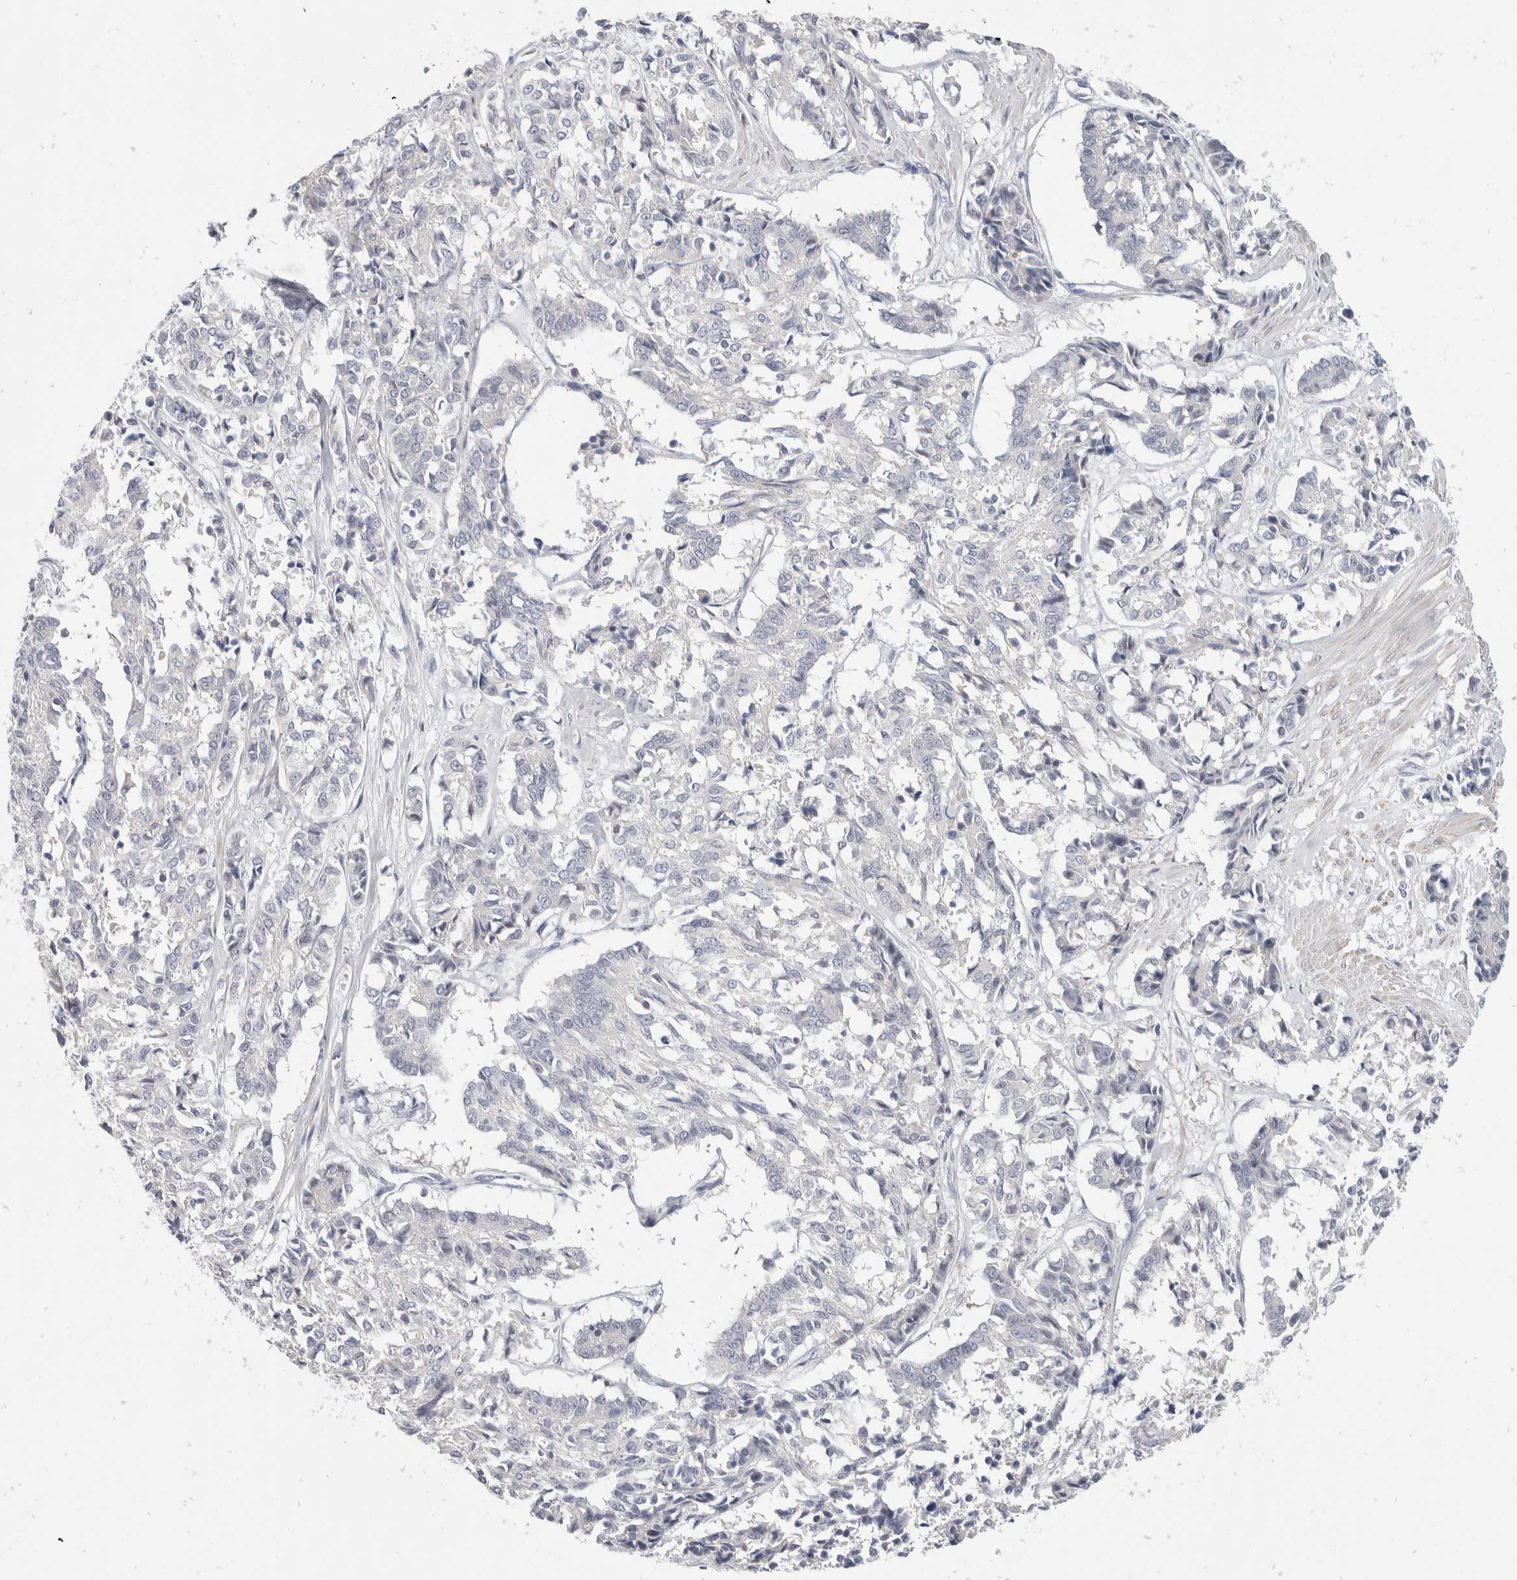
{"staining": {"intensity": "negative", "quantity": "none", "location": "none"}, "tissue": "cervical cancer", "cell_type": "Tumor cells", "image_type": "cancer", "snomed": [{"axis": "morphology", "description": "Squamous cell carcinoma, NOS"}, {"axis": "topography", "description": "Cervix"}], "caption": "An IHC photomicrograph of cervical cancer is shown. There is no staining in tumor cells of cervical cancer. Nuclei are stained in blue.", "gene": "CATSPERD", "patient": {"sex": "female", "age": 35}}